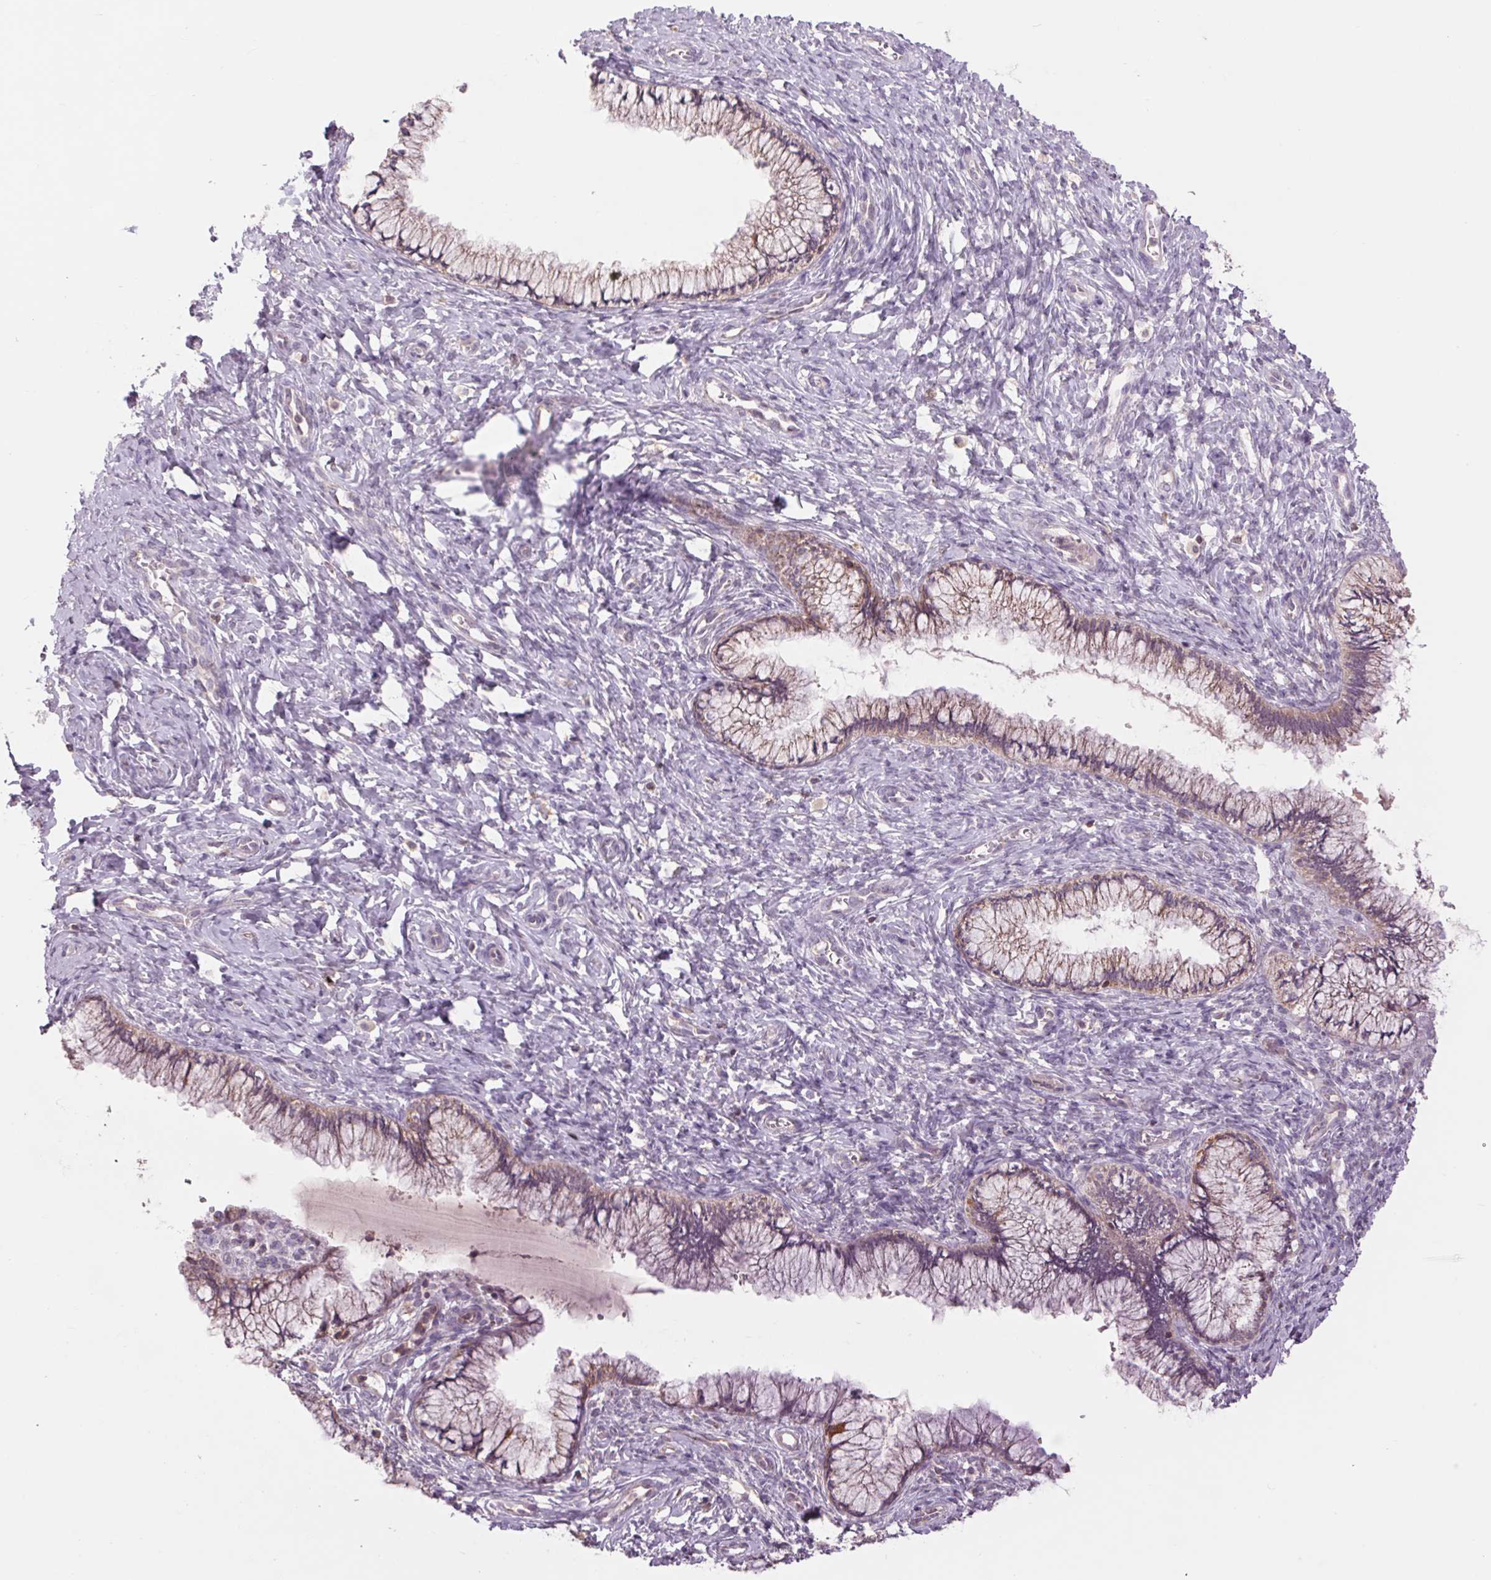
{"staining": {"intensity": "weak", "quantity": ">75%", "location": "cytoplasmic/membranous"}, "tissue": "cervix", "cell_type": "Glandular cells", "image_type": "normal", "snomed": [{"axis": "morphology", "description": "Normal tissue, NOS"}, {"axis": "topography", "description": "Cervix"}], "caption": "Normal cervix exhibits weak cytoplasmic/membranous expression in approximately >75% of glandular cells, visualized by immunohistochemistry.", "gene": "COX6A1", "patient": {"sex": "female", "age": 37}}